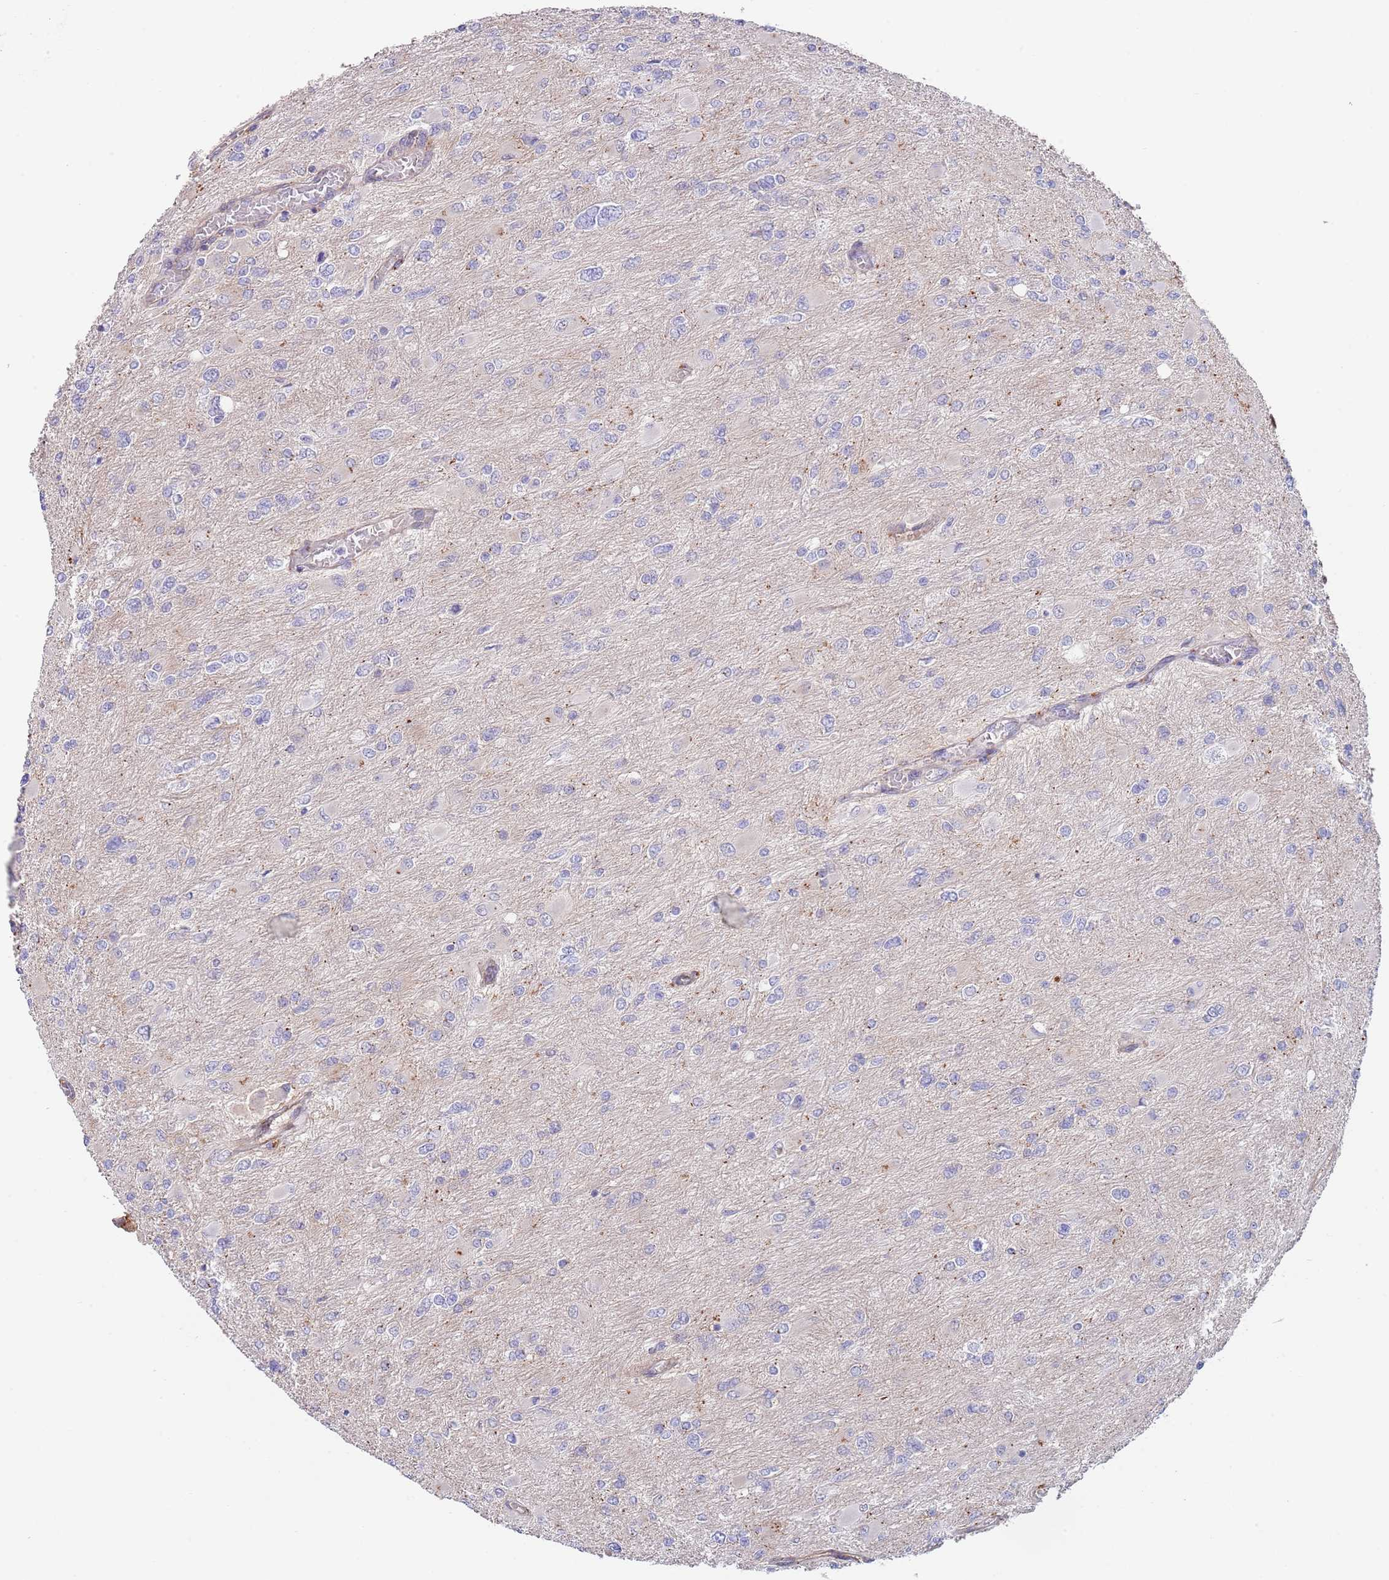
{"staining": {"intensity": "negative", "quantity": "none", "location": "none"}, "tissue": "glioma", "cell_type": "Tumor cells", "image_type": "cancer", "snomed": [{"axis": "morphology", "description": "Glioma, malignant, High grade"}, {"axis": "topography", "description": "Cerebral cortex"}], "caption": "This photomicrograph is of high-grade glioma (malignant) stained with IHC to label a protein in brown with the nuclei are counter-stained blue. There is no staining in tumor cells.", "gene": "BPNT1", "patient": {"sex": "female", "age": 36}}